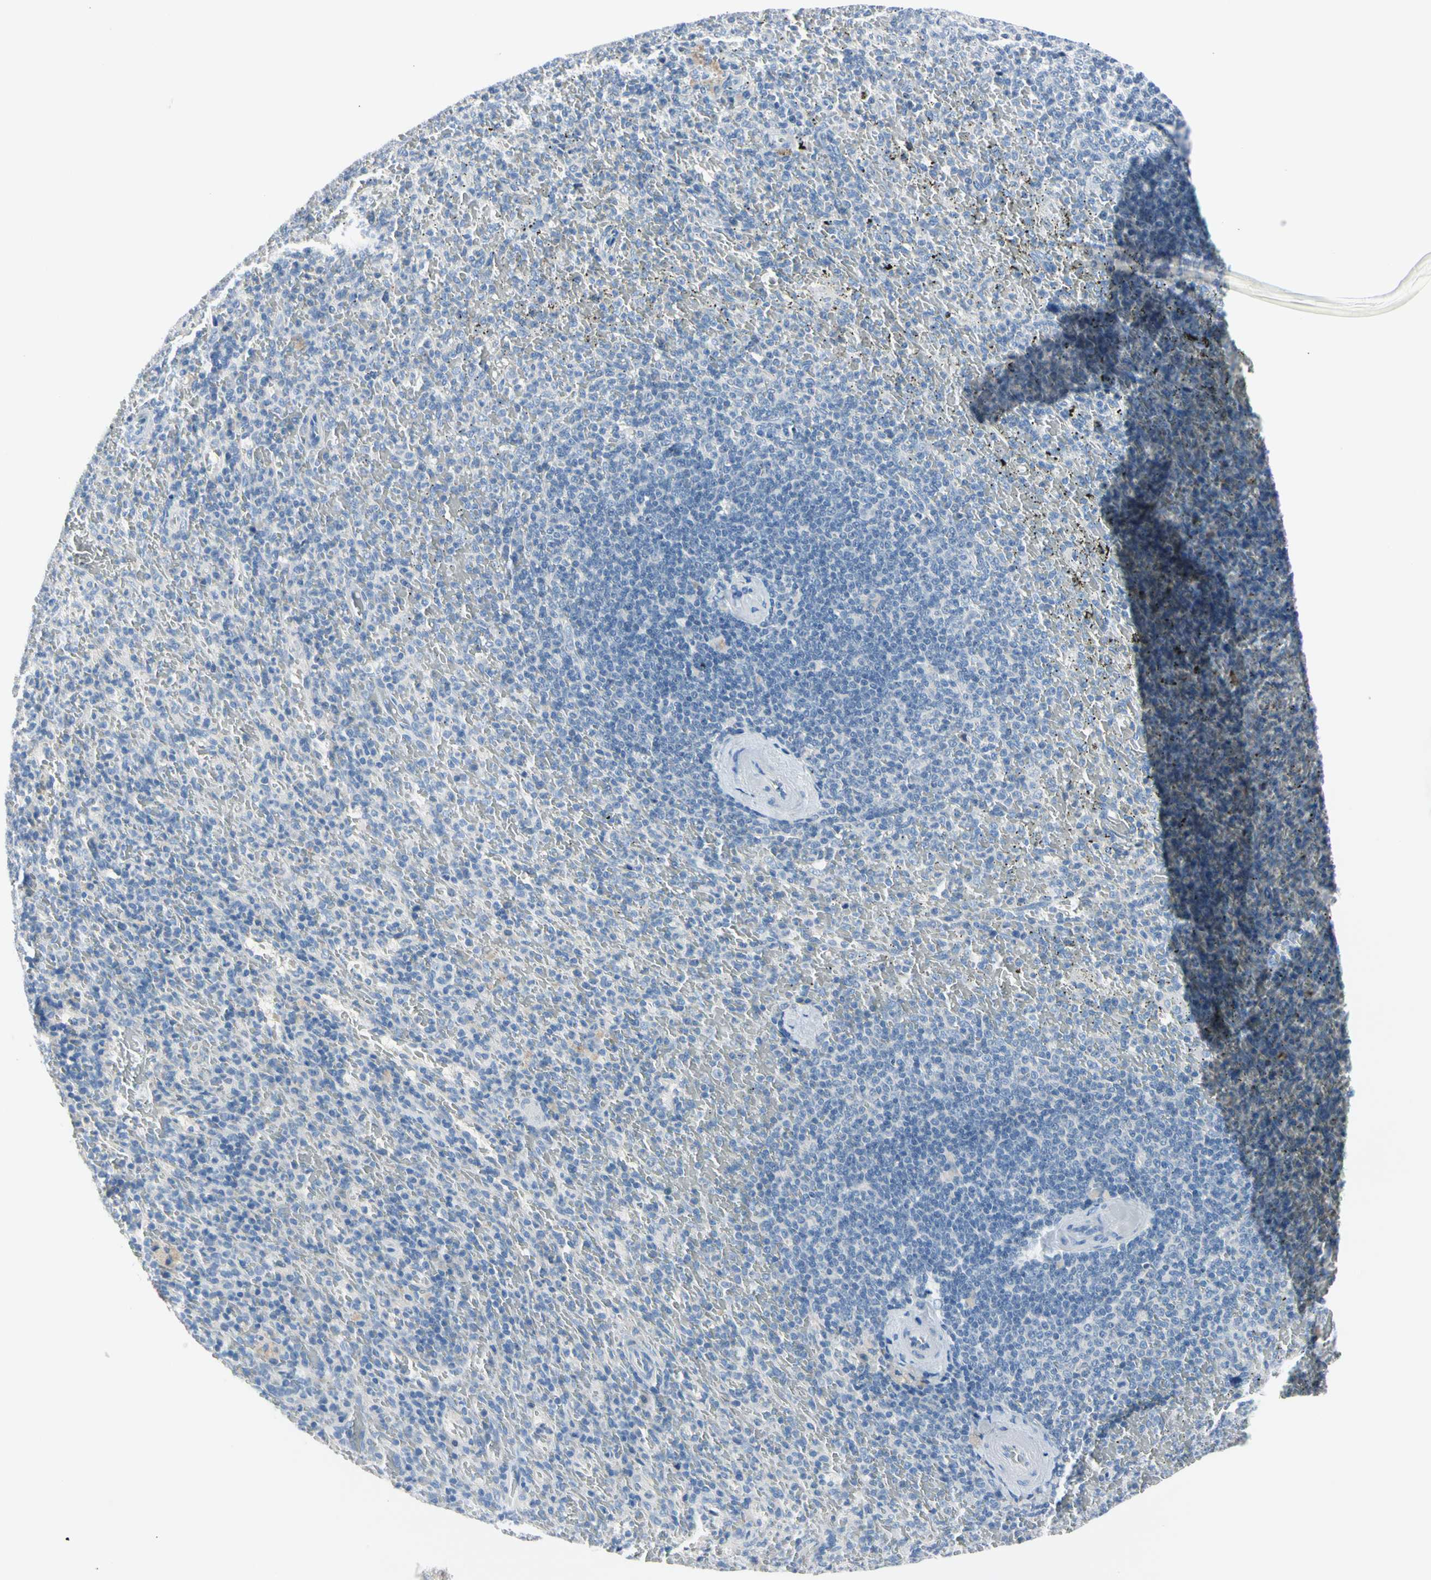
{"staining": {"intensity": "negative", "quantity": "none", "location": "none"}, "tissue": "spleen", "cell_type": "Cells in red pulp", "image_type": "normal", "snomed": [{"axis": "morphology", "description": "Normal tissue, NOS"}, {"axis": "topography", "description": "Spleen"}], "caption": "DAB (3,3'-diaminobenzidine) immunohistochemical staining of normal spleen reveals no significant positivity in cells in red pulp.", "gene": "MARK1", "patient": {"sex": "female", "age": 50}}